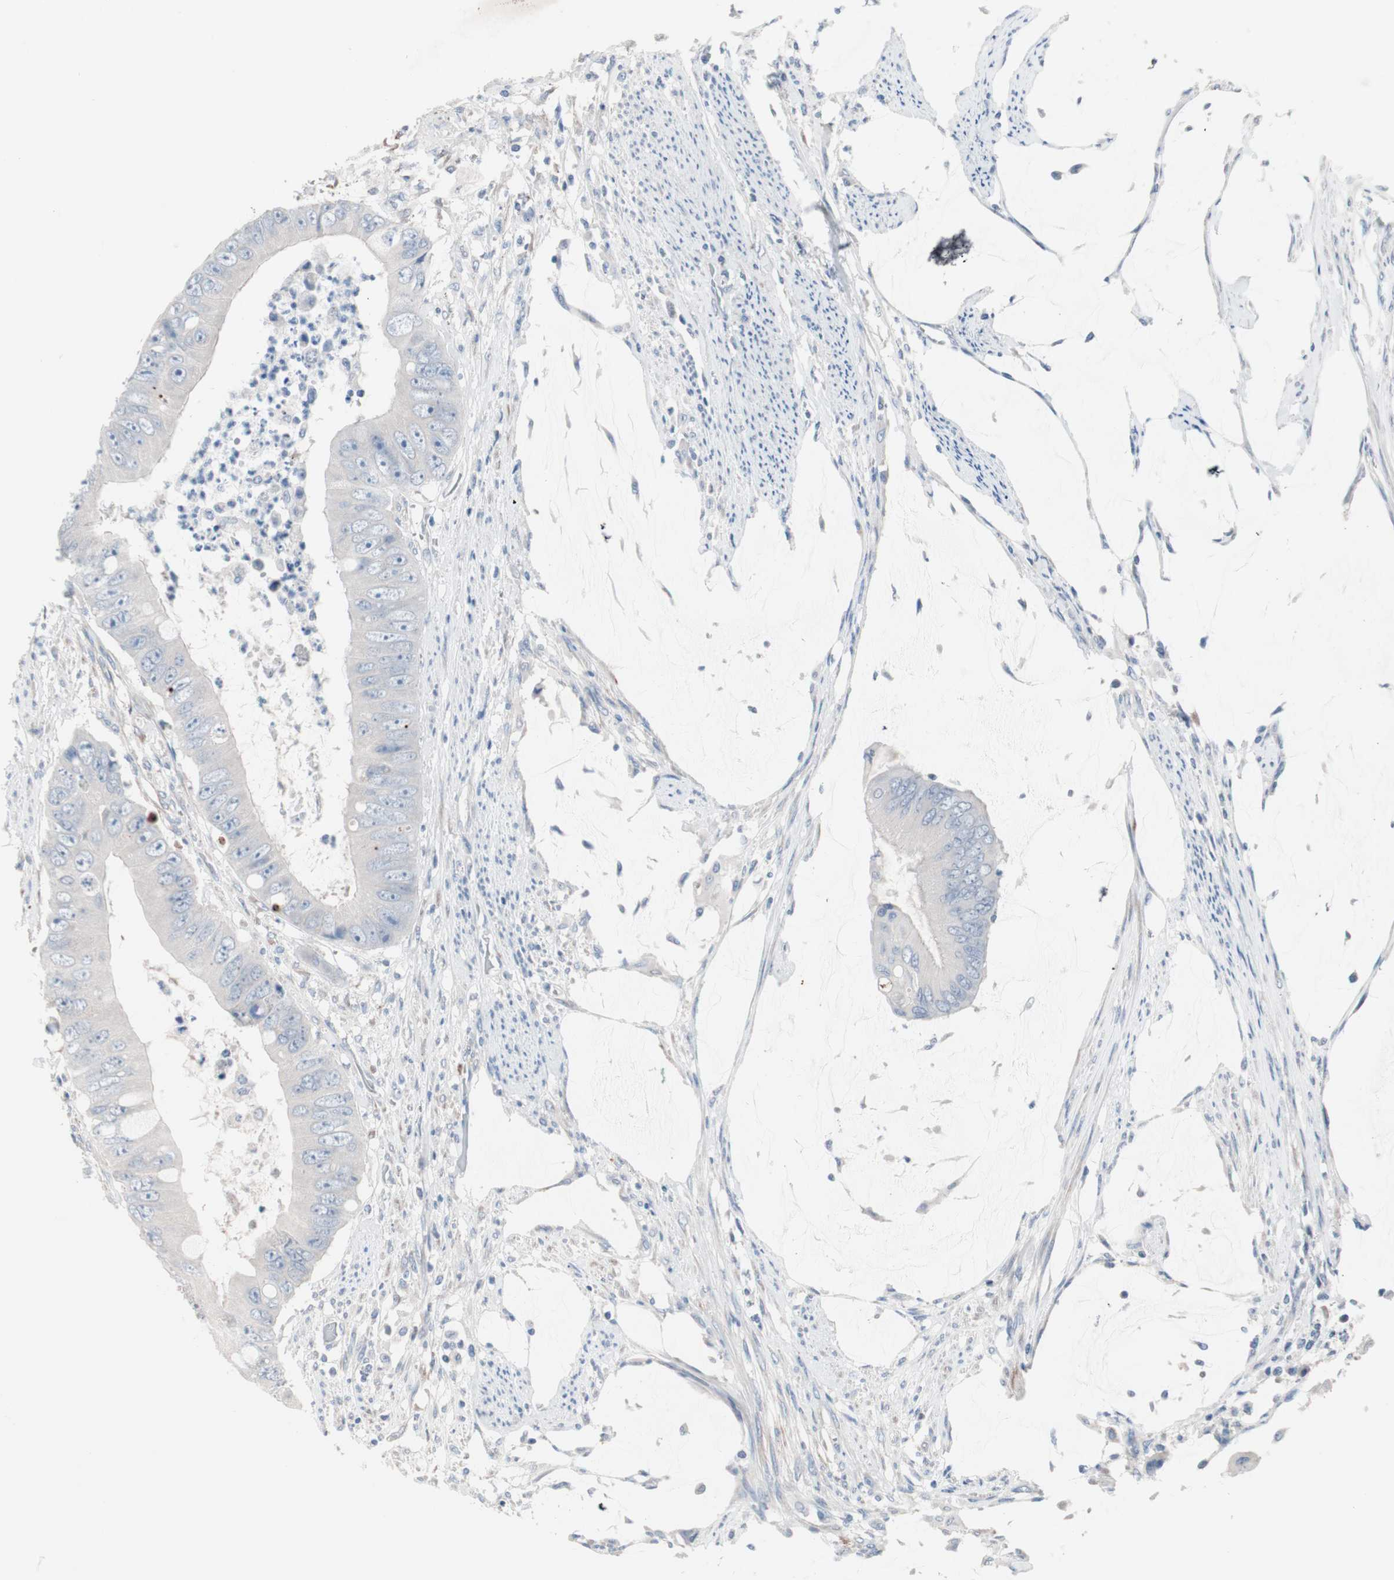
{"staining": {"intensity": "negative", "quantity": "none", "location": "none"}, "tissue": "colorectal cancer", "cell_type": "Tumor cells", "image_type": "cancer", "snomed": [{"axis": "morphology", "description": "Adenocarcinoma, NOS"}, {"axis": "topography", "description": "Rectum"}], "caption": "High magnification brightfield microscopy of colorectal cancer (adenocarcinoma) stained with DAB (3,3'-diaminobenzidine) (brown) and counterstained with hematoxylin (blue): tumor cells show no significant positivity. The staining was performed using DAB to visualize the protein expression in brown, while the nuclei were stained in blue with hematoxylin (Magnification: 20x).", "gene": "ULBP1", "patient": {"sex": "female", "age": 77}}